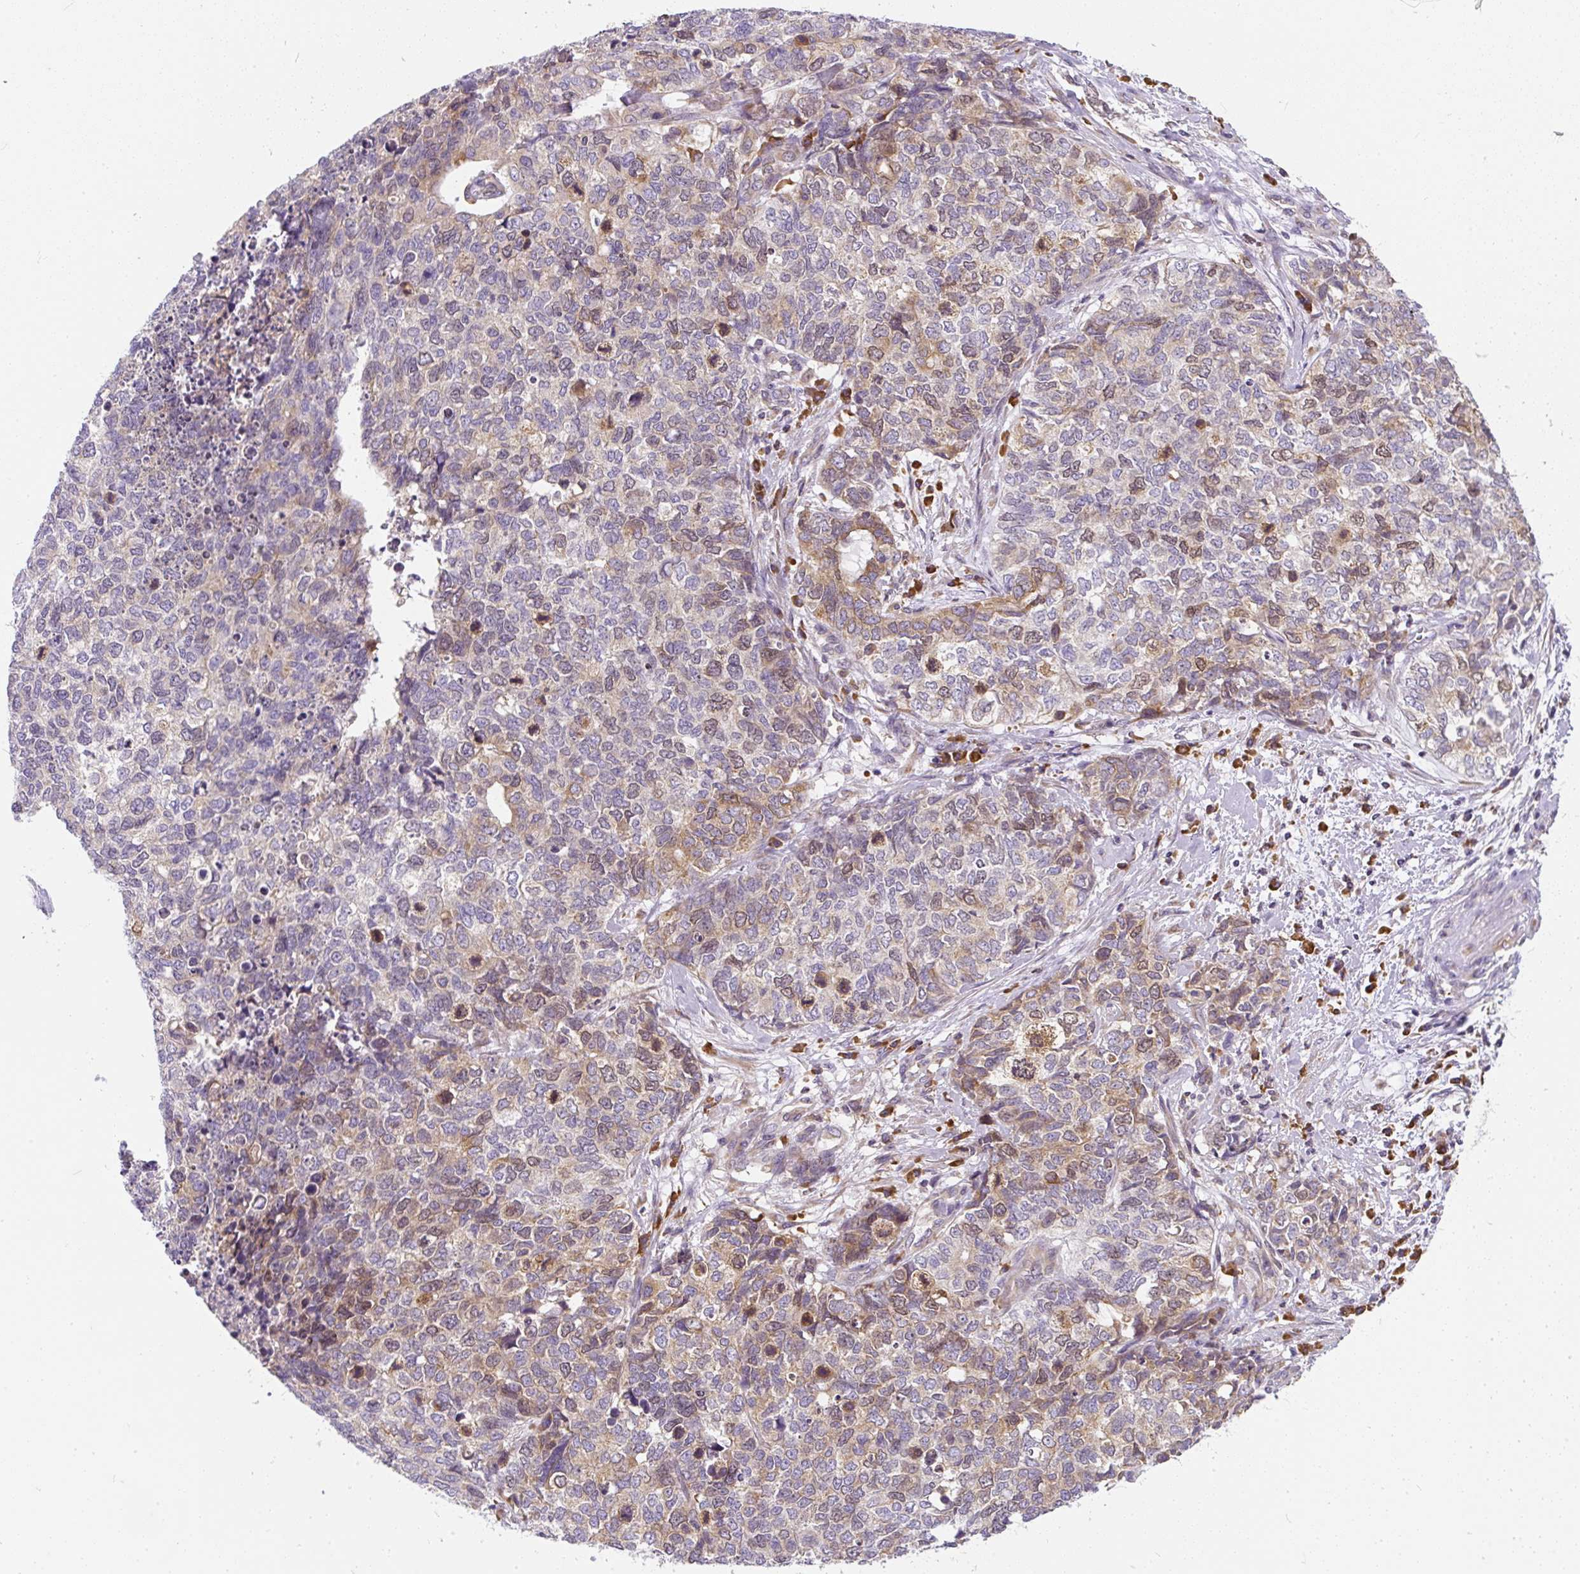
{"staining": {"intensity": "moderate", "quantity": "<25%", "location": "cytoplasmic/membranous,nuclear"}, "tissue": "cervical cancer", "cell_type": "Tumor cells", "image_type": "cancer", "snomed": [{"axis": "morphology", "description": "Squamous cell carcinoma, NOS"}, {"axis": "topography", "description": "Cervix"}], "caption": "High-magnification brightfield microscopy of cervical cancer stained with DAB (3,3'-diaminobenzidine) (brown) and counterstained with hematoxylin (blue). tumor cells exhibit moderate cytoplasmic/membranous and nuclear expression is seen in approximately<25% of cells.", "gene": "CYP20A1", "patient": {"sex": "female", "age": 63}}